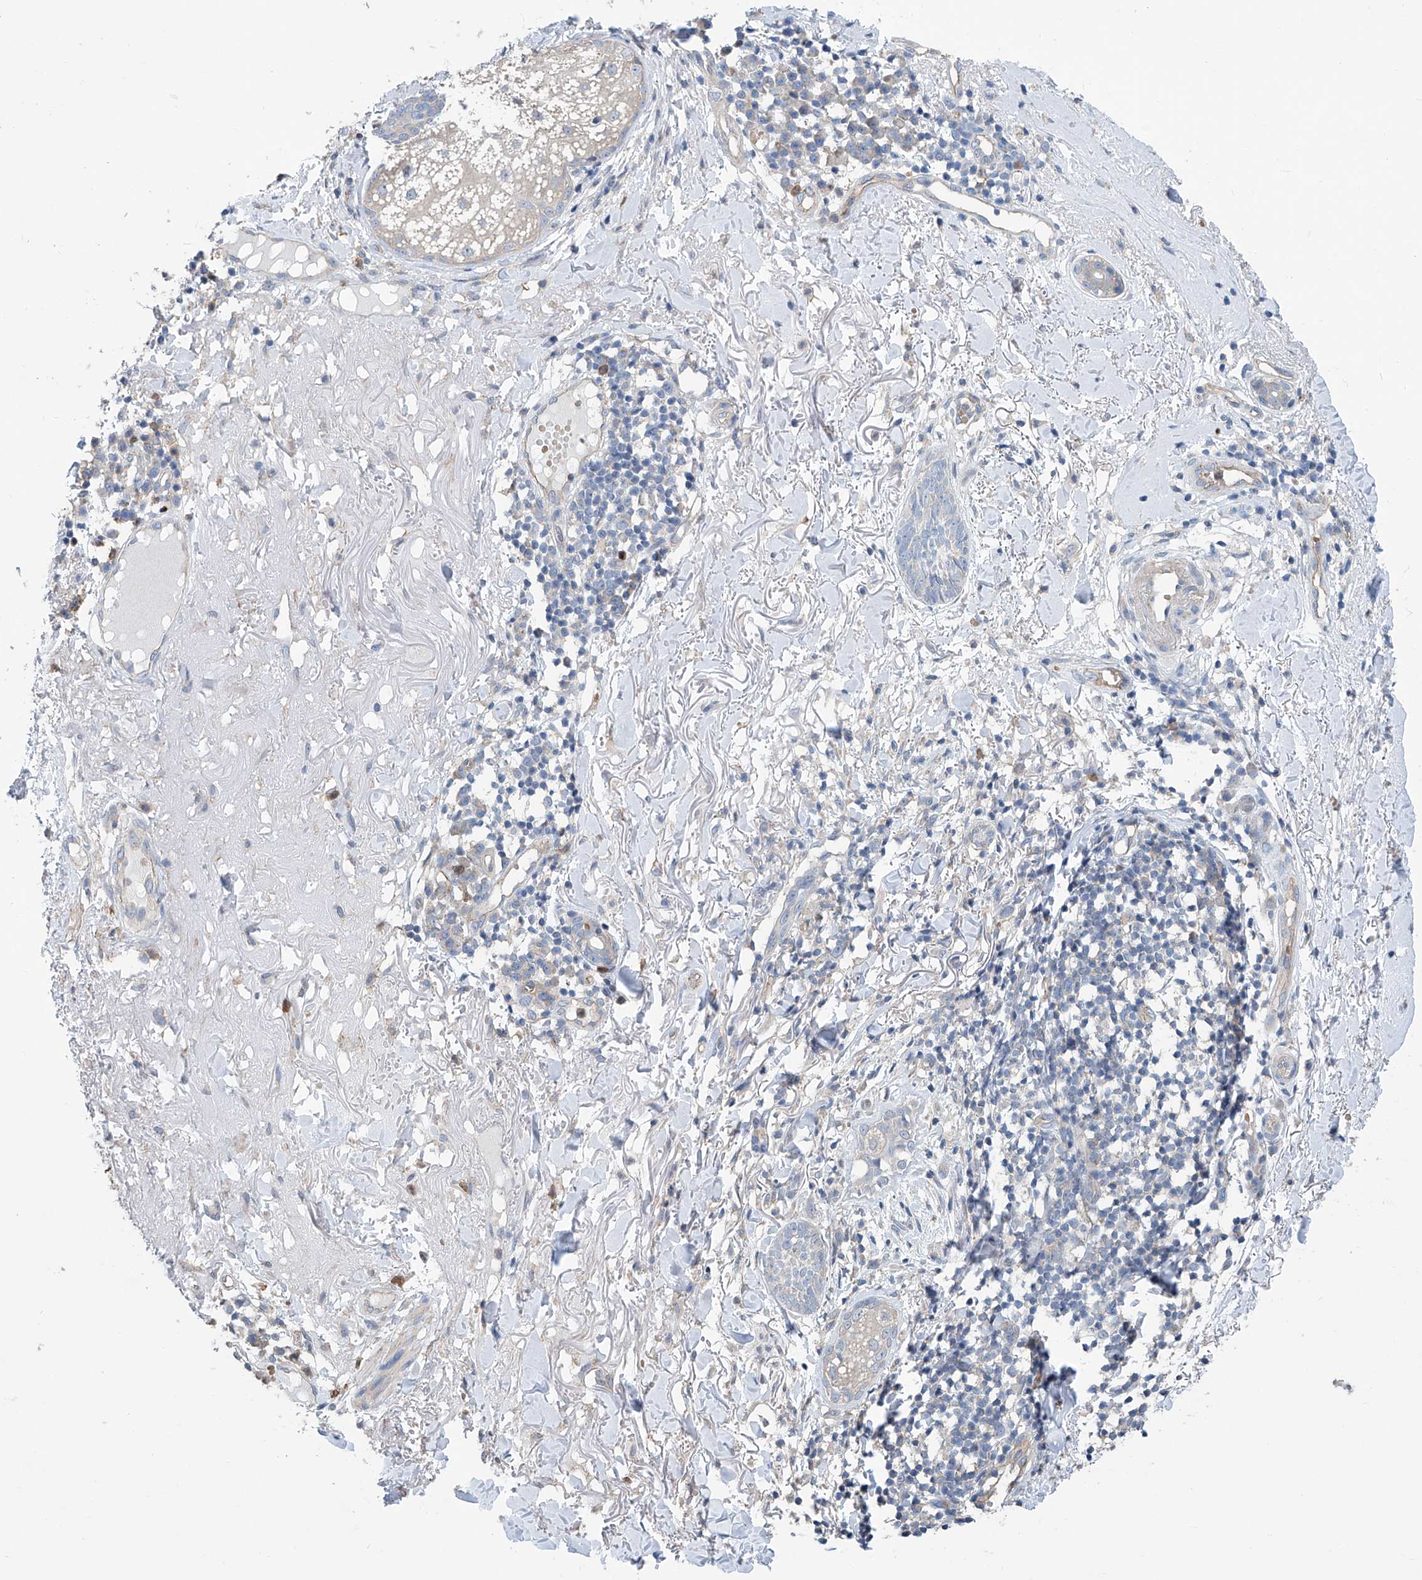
{"staining": {"intensity": "negative", "quantity": "none", "location": "none"}, "tissue": "skin cancer", "cell_type": "Tumor cells", "image_type": "cancer", "snomed": [{"axis": "morphology", "description": "Basal cell carcinoma"}, {"axis": "topography", "description": "Skin"}], "caption": "Tumor cells are negative for brown protein staining in skin basal cell carcinoma.", "gene": "EIF2D", "patient": {"sex": "male", "age": 85}}